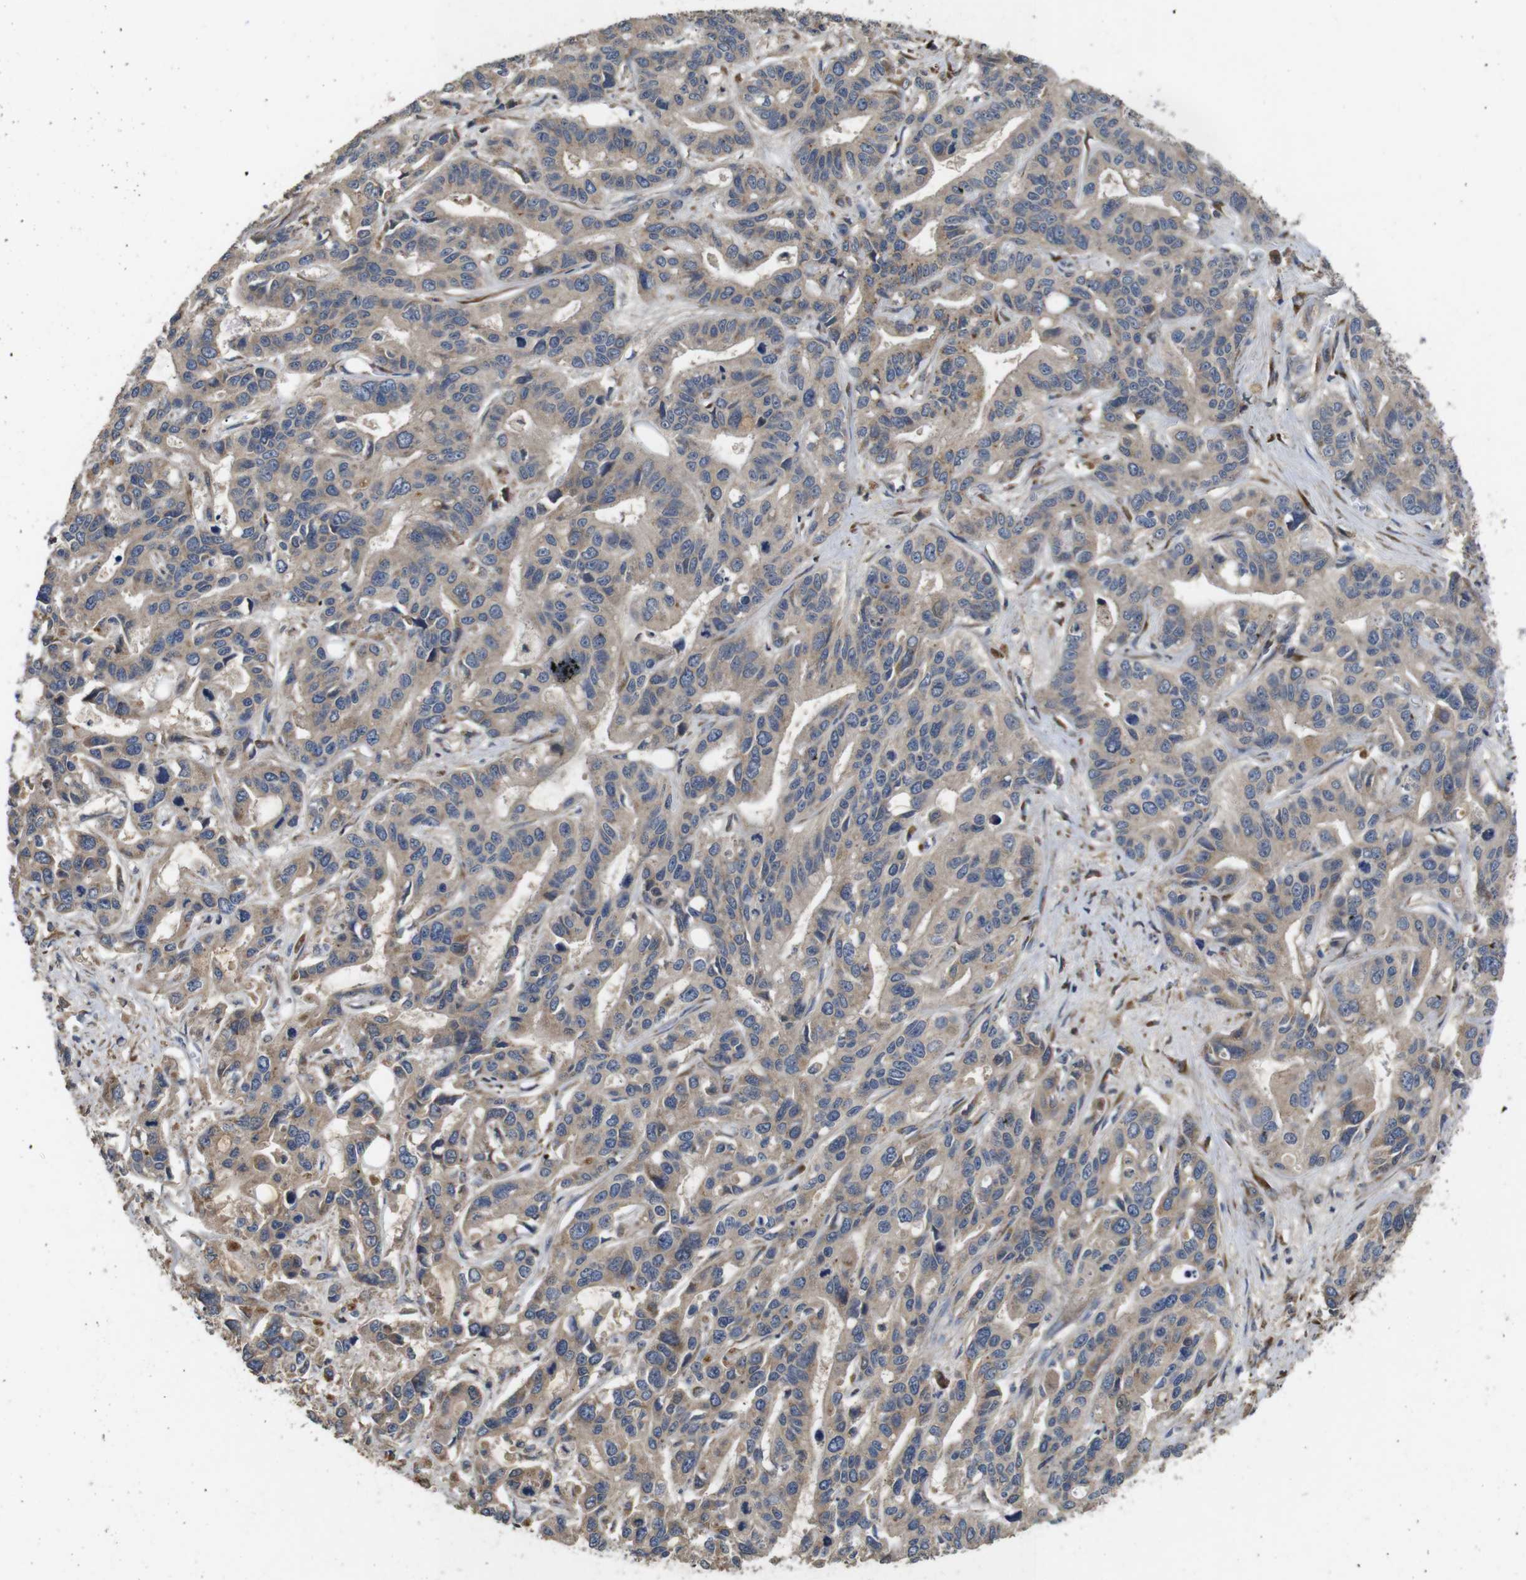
{"staining": {"intensity": "weak", "quantity": ">75%", "location": "cytoplasmic/membranous"}, "tissue": "liver cancer", "cell_type": "Tumor cells", "image_type": "cancer", "snomed": [{"axis": "morphology", "description": "Cholangiocarcinoma"}, {"axis": "topography", "description": "Liver"}], "caption": "Tumor cells exhibit weak cytoplasmic/membranous expression in about >75% of cells in liver cholangiocarcinoma.", "gene": "ARHGAP24", "patient": {"sex": "female", "age": 65}}